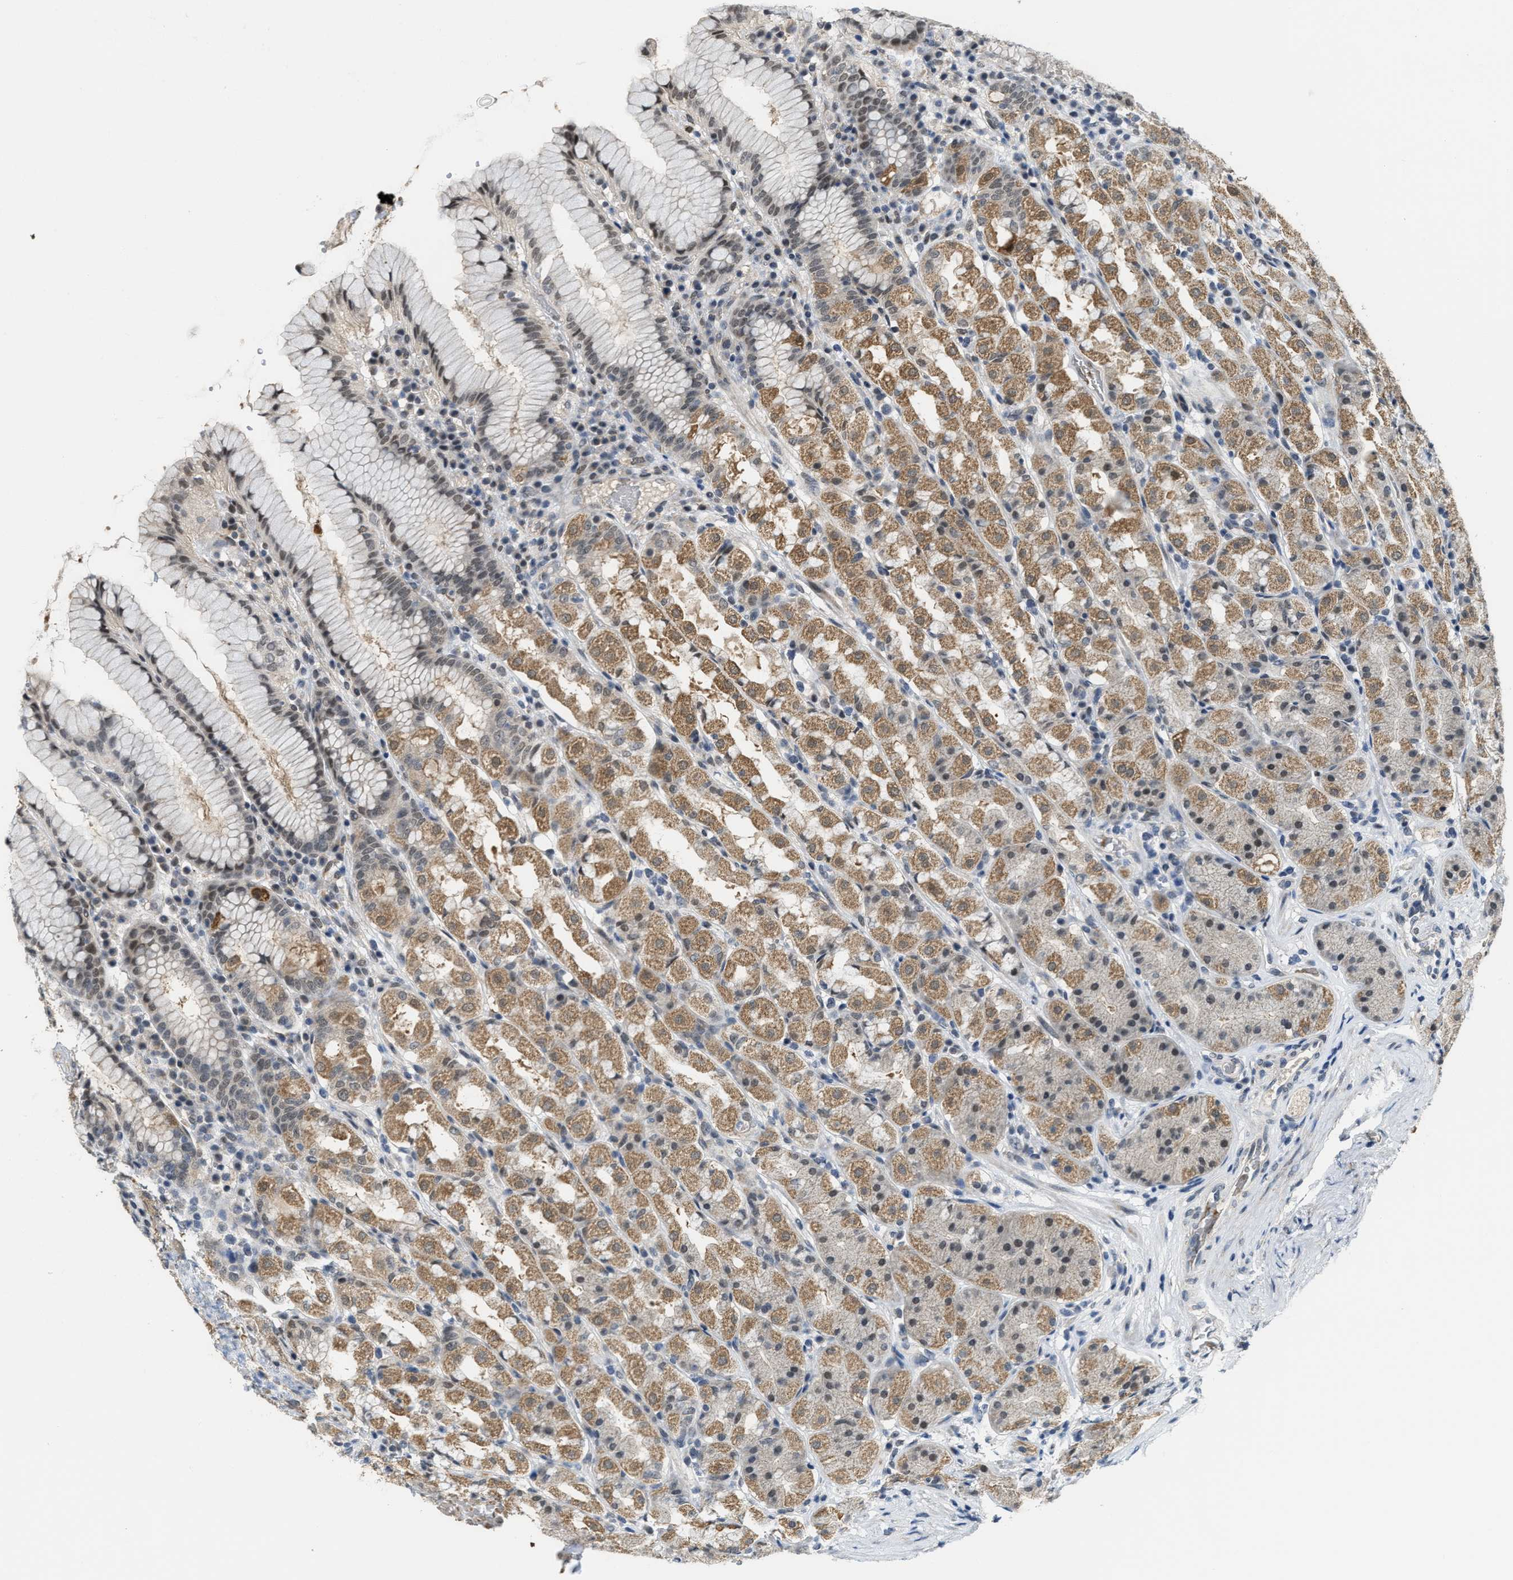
{"staining": {"intensity": "moderate", "quantity": ">75%", "location": "cytoplasmic/membranous,nuclear"}, "tissue": "stomach", "cell_type": "Glandular cells", "image_type": "normal", "snomed": [{"axis": "morphology", "description": "Normal tissue, NOS"}, {"axis": "topography", "description": "Stomach"}, {"axis": "topography", "description": "Stomach, lower"}], "caption": "DAB immunohistochemical staining of normal human stomach demonstrates moderate cytoplasmic/membranous,nuclear protein staining in approximately >75% of glandular cells. The protein is shown in brown color, while the nuclei are stained blue.", "gene": "KIF24", "patient": {"sex": "female", "age": 56}}